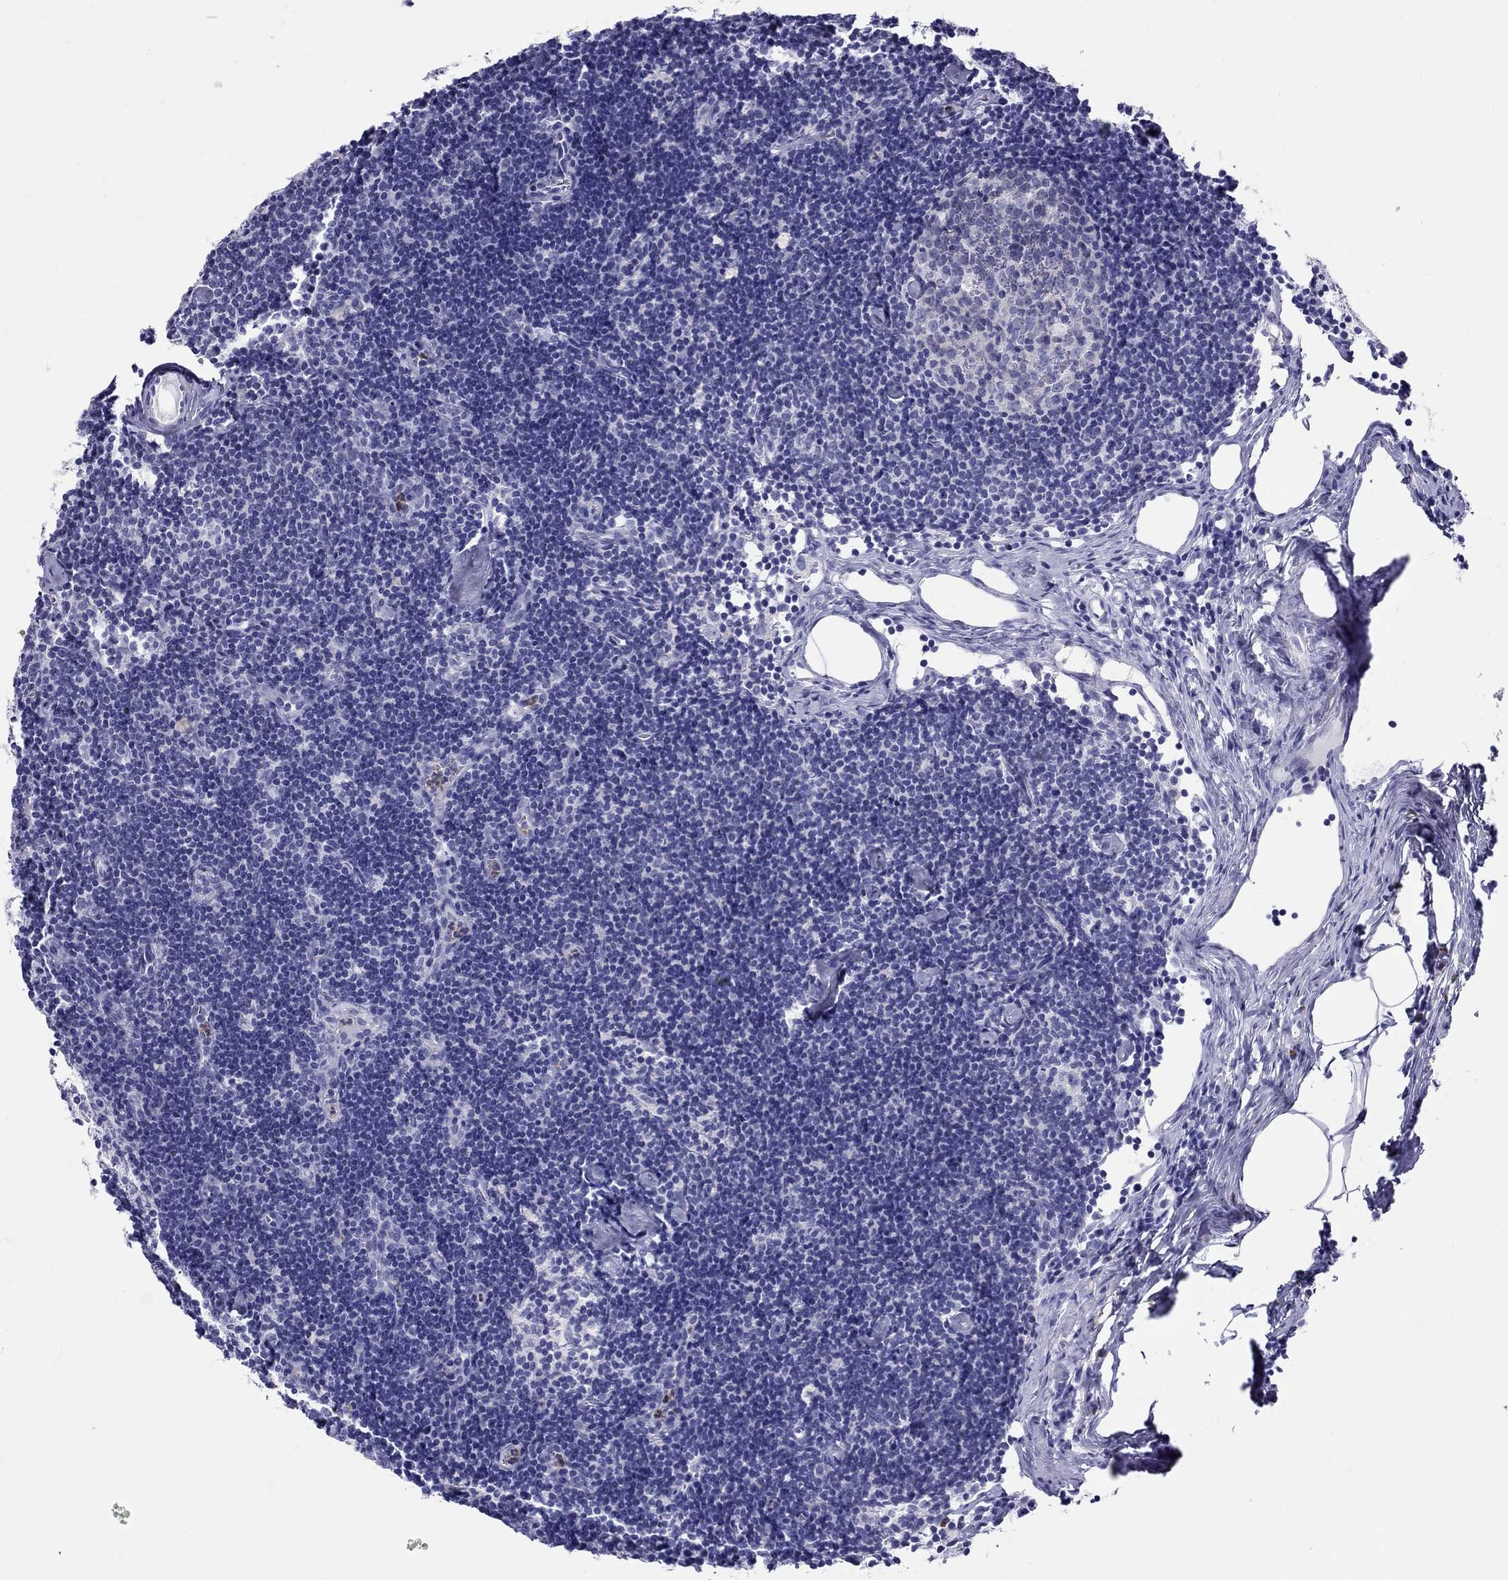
{"staining": {"intensity": "negative", "quantity": "none", "location": "none"}, "tissue": "lymph node", "cell_type": "Germinal center cells", "image_type": "normal", "snomed": [{"axis": "morphology", "description": "Normal tissue, NOS"}, {"axis": "topography", "description": "Lymph node"}], "caption": "The micrograph displays no staining of germinal center cells in unremarkable lymph node. Brightfield microscopy of immunohistochemistry stained with DAB (brown) and hematoxylin (blue), captured at high magnification.", "gene": "PPP1R36", "patient": {"sex": "female", "age": 42}}